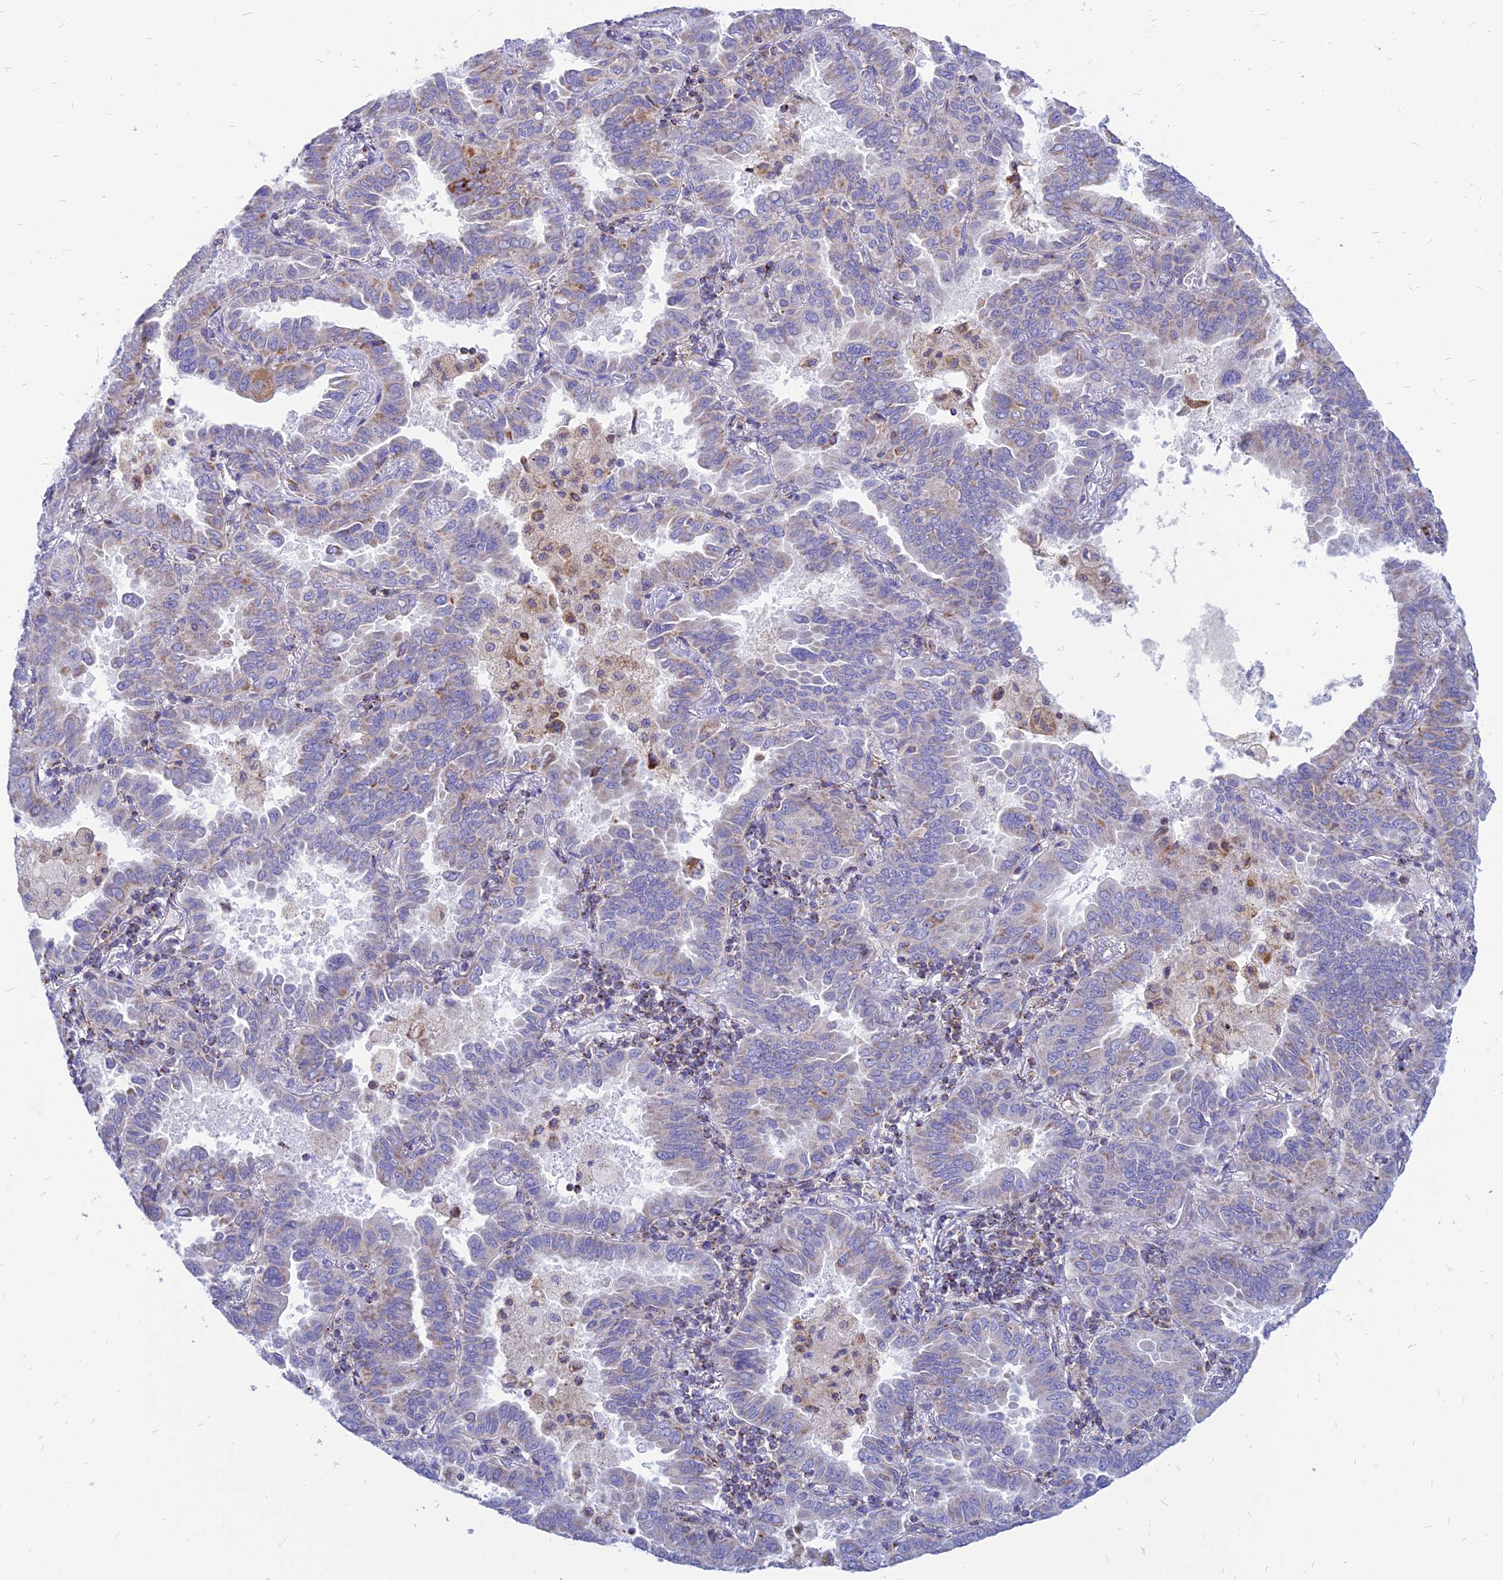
{"staining": {"intensity": "moderate", "quantity": "<25%", "location": "cytoplasmic/membranous"}, "tissue": "lung cancer", "cell_type": "Tumor cells", "image_type": "cancer", "snomed": [{"axis": "morphology", "description": "Adenocarcinoma, NOS"}, {"axis": "topography", "description": "Lung"}], "caption": "High-power microscopy captured an immunohistochemistry photomicrograph of lung cancer, revealing moderate cytoplasmic/membranous positivity in about <25% of tumor cells.", "gene": "PACC1", "patient": {"sex": "male", "age": 64}}